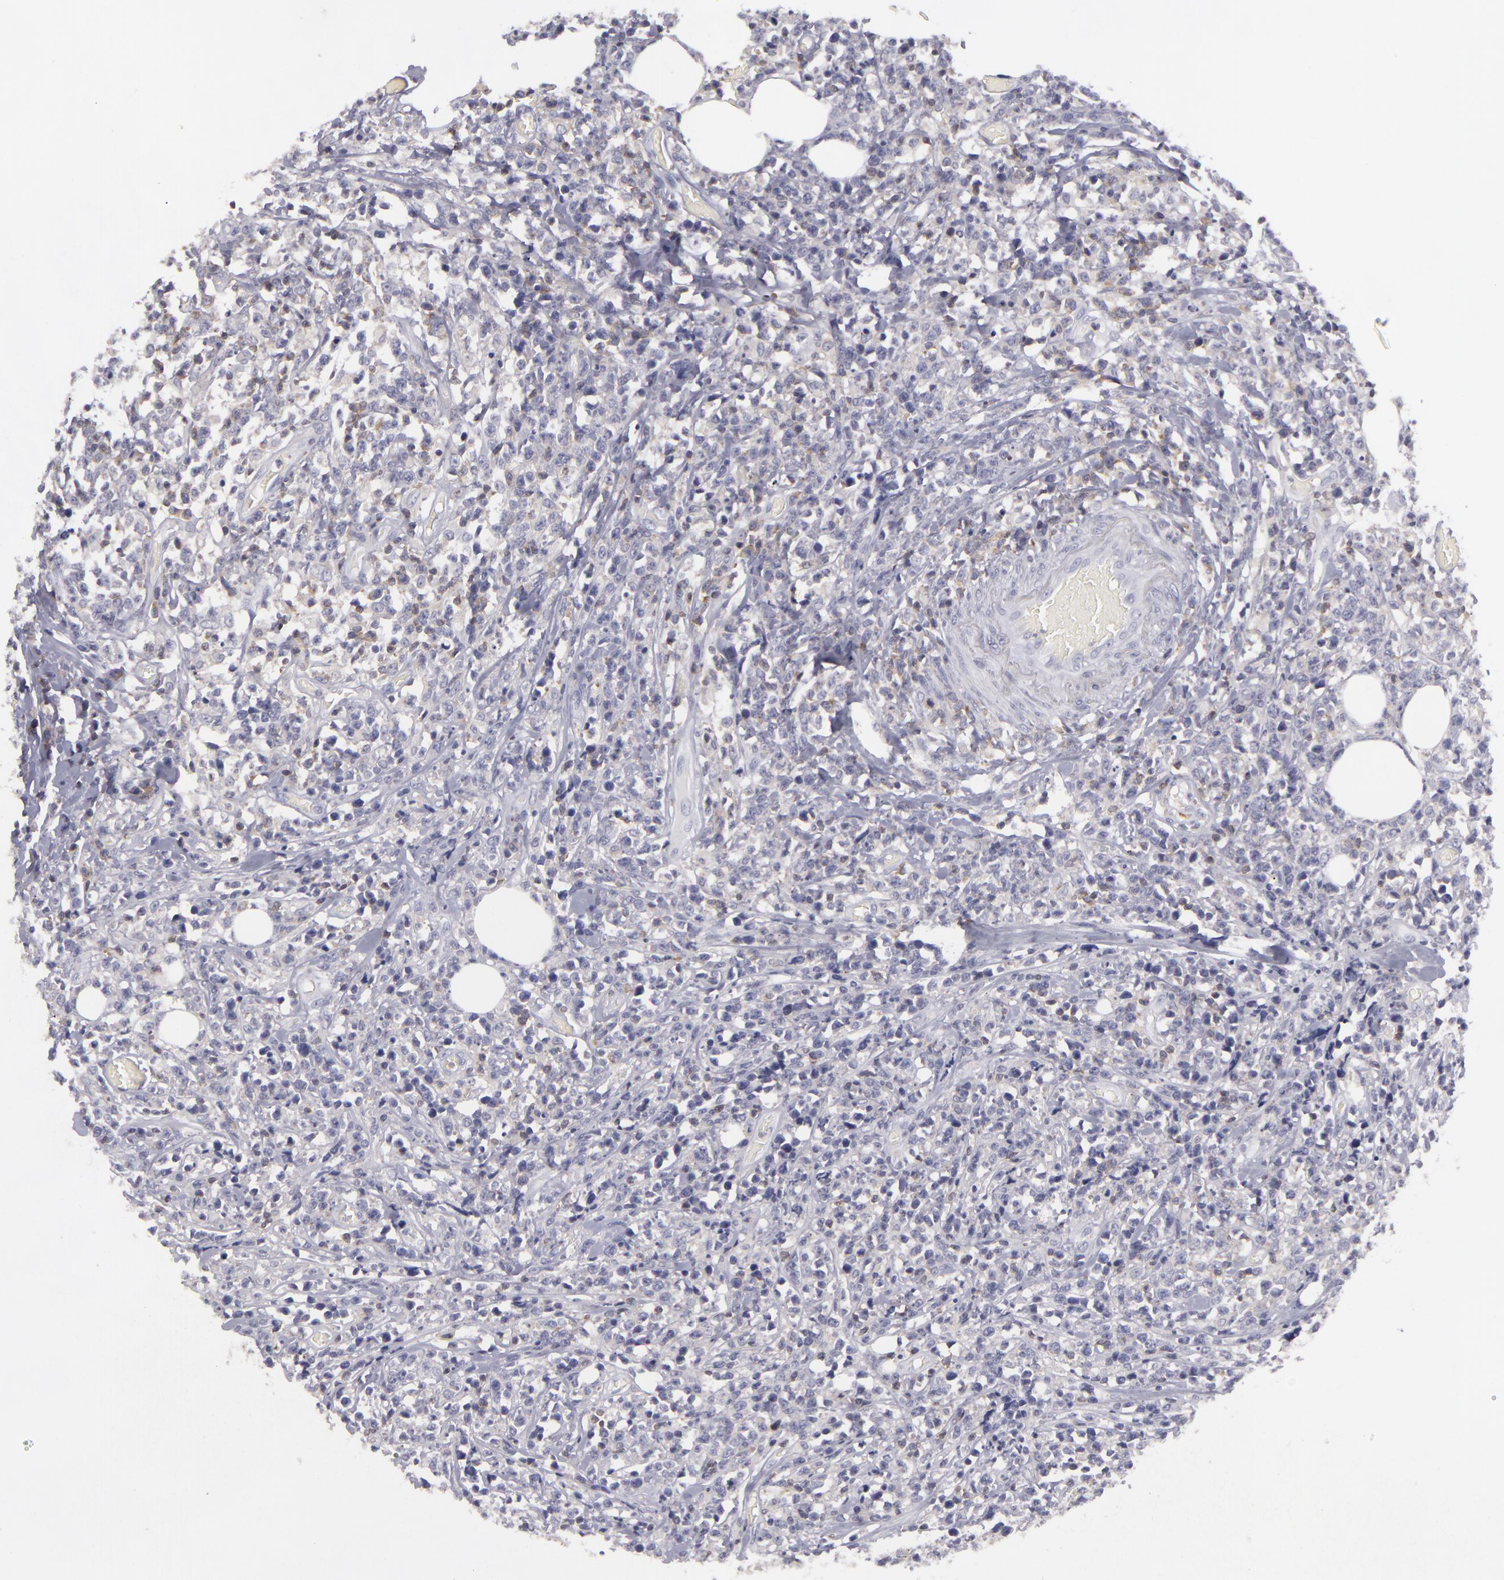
{"staining": {"intensity": "negative", "quantity": "none", "location": "none"}, "tissue": "lymphoma", "cell_type": "Tumor cells", "image_type": "cancer", "snomed": [{"axis": "morphology", "description": "Malignant lymphoma, non-Hodgkin's type, High grade"}, {"axis": "topography", "description": "Colon"}], "caption": "A high-resolution histopathology image shows IHC staining of lymphoma, which displays no significant staining in tumor cells.", "gene": "KCNAB2", "patient": {"sex": "male", "age": 82}}